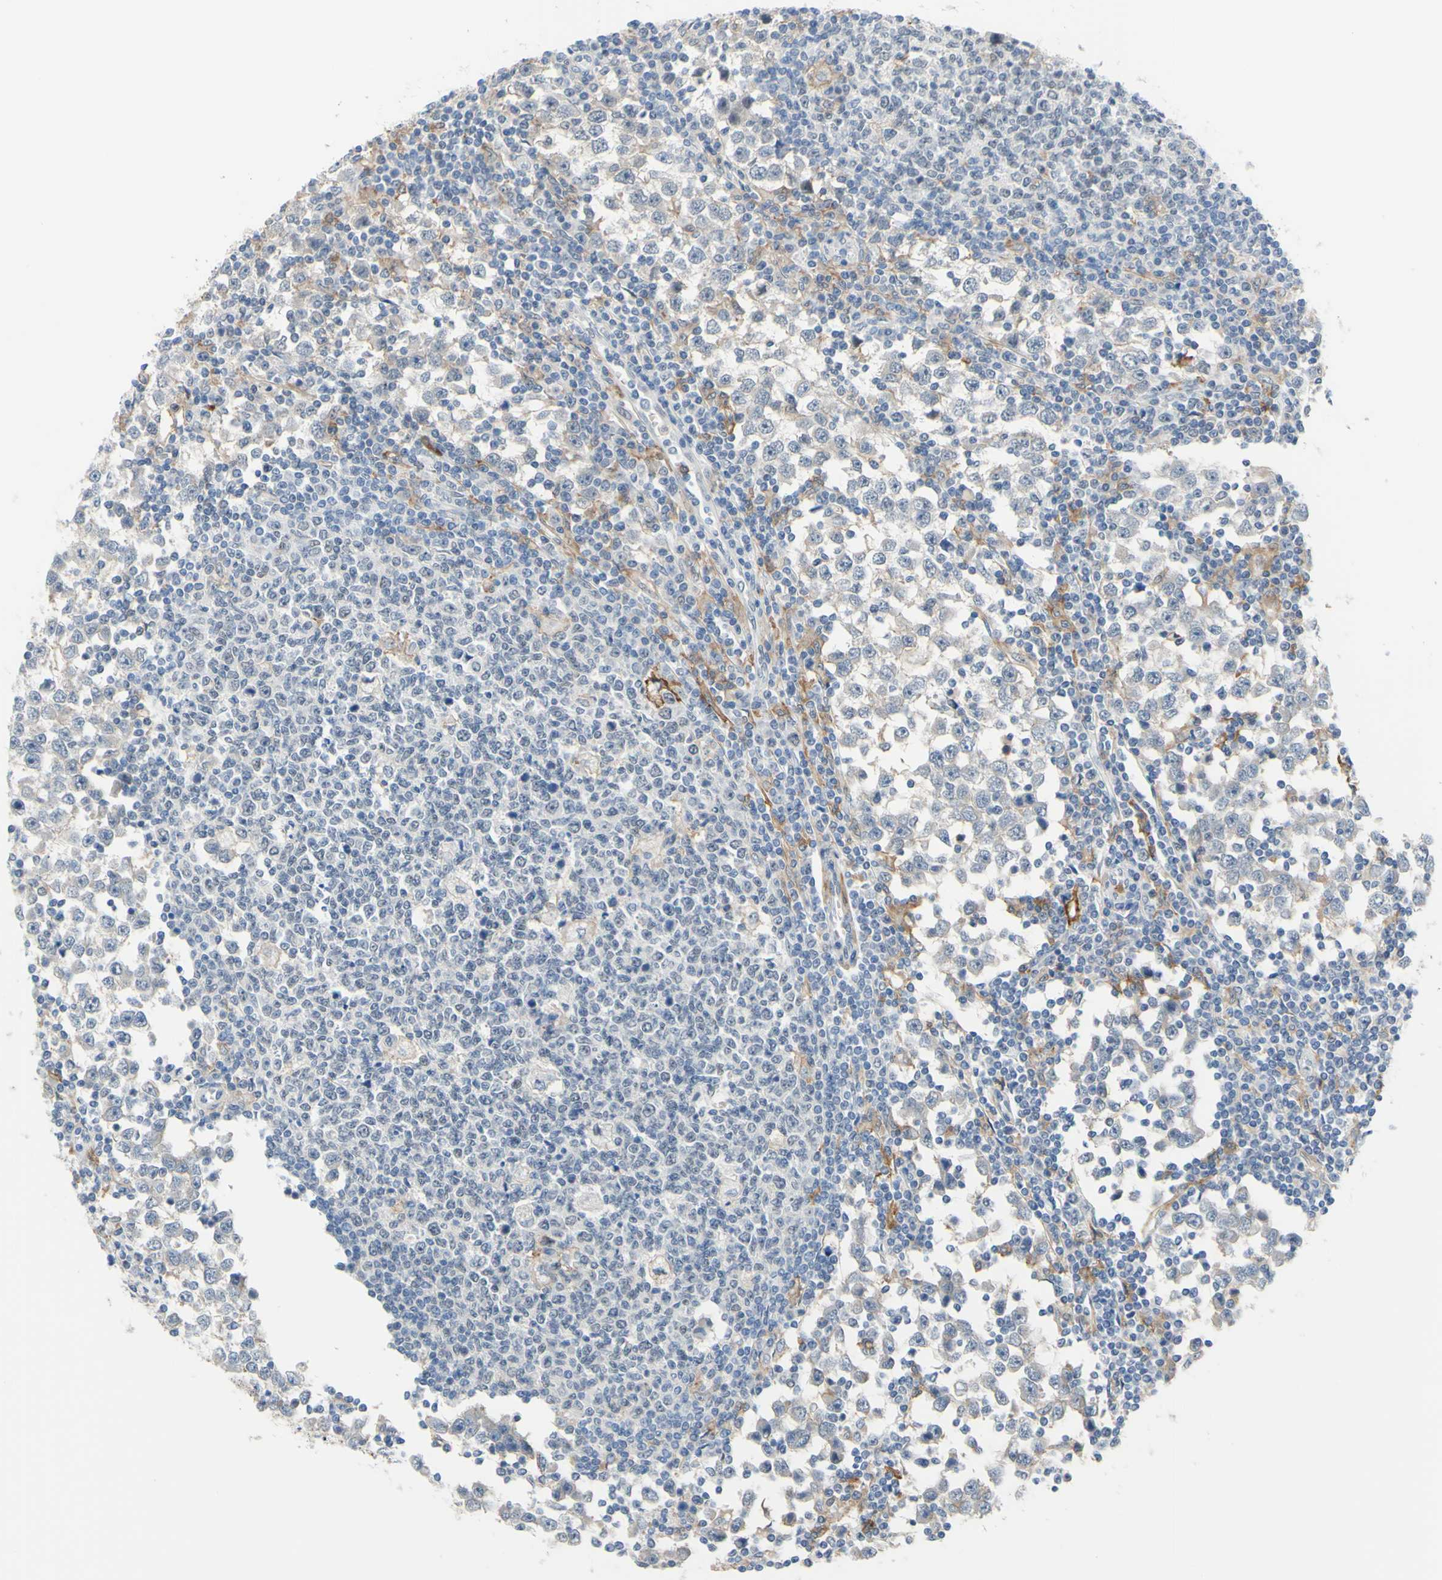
{"staining": {"intensity": "negative", "quantity": "none", "location": "none"}, "tissue": "testis cancer", "cell_type": "Tumor cells", "image_type": "cancer", "snomed": [{"axis": "morphology", "description": "Seminoma, NOS"}, {"axis": "topography", "description": "Testis"}], "caption": "Testis cancer stained for a protein using immunohistochemistry (IHC) shows no expression tumor cells.", "gene": "FCGR2A", "patient": {"sex": "male", "age": 65}}